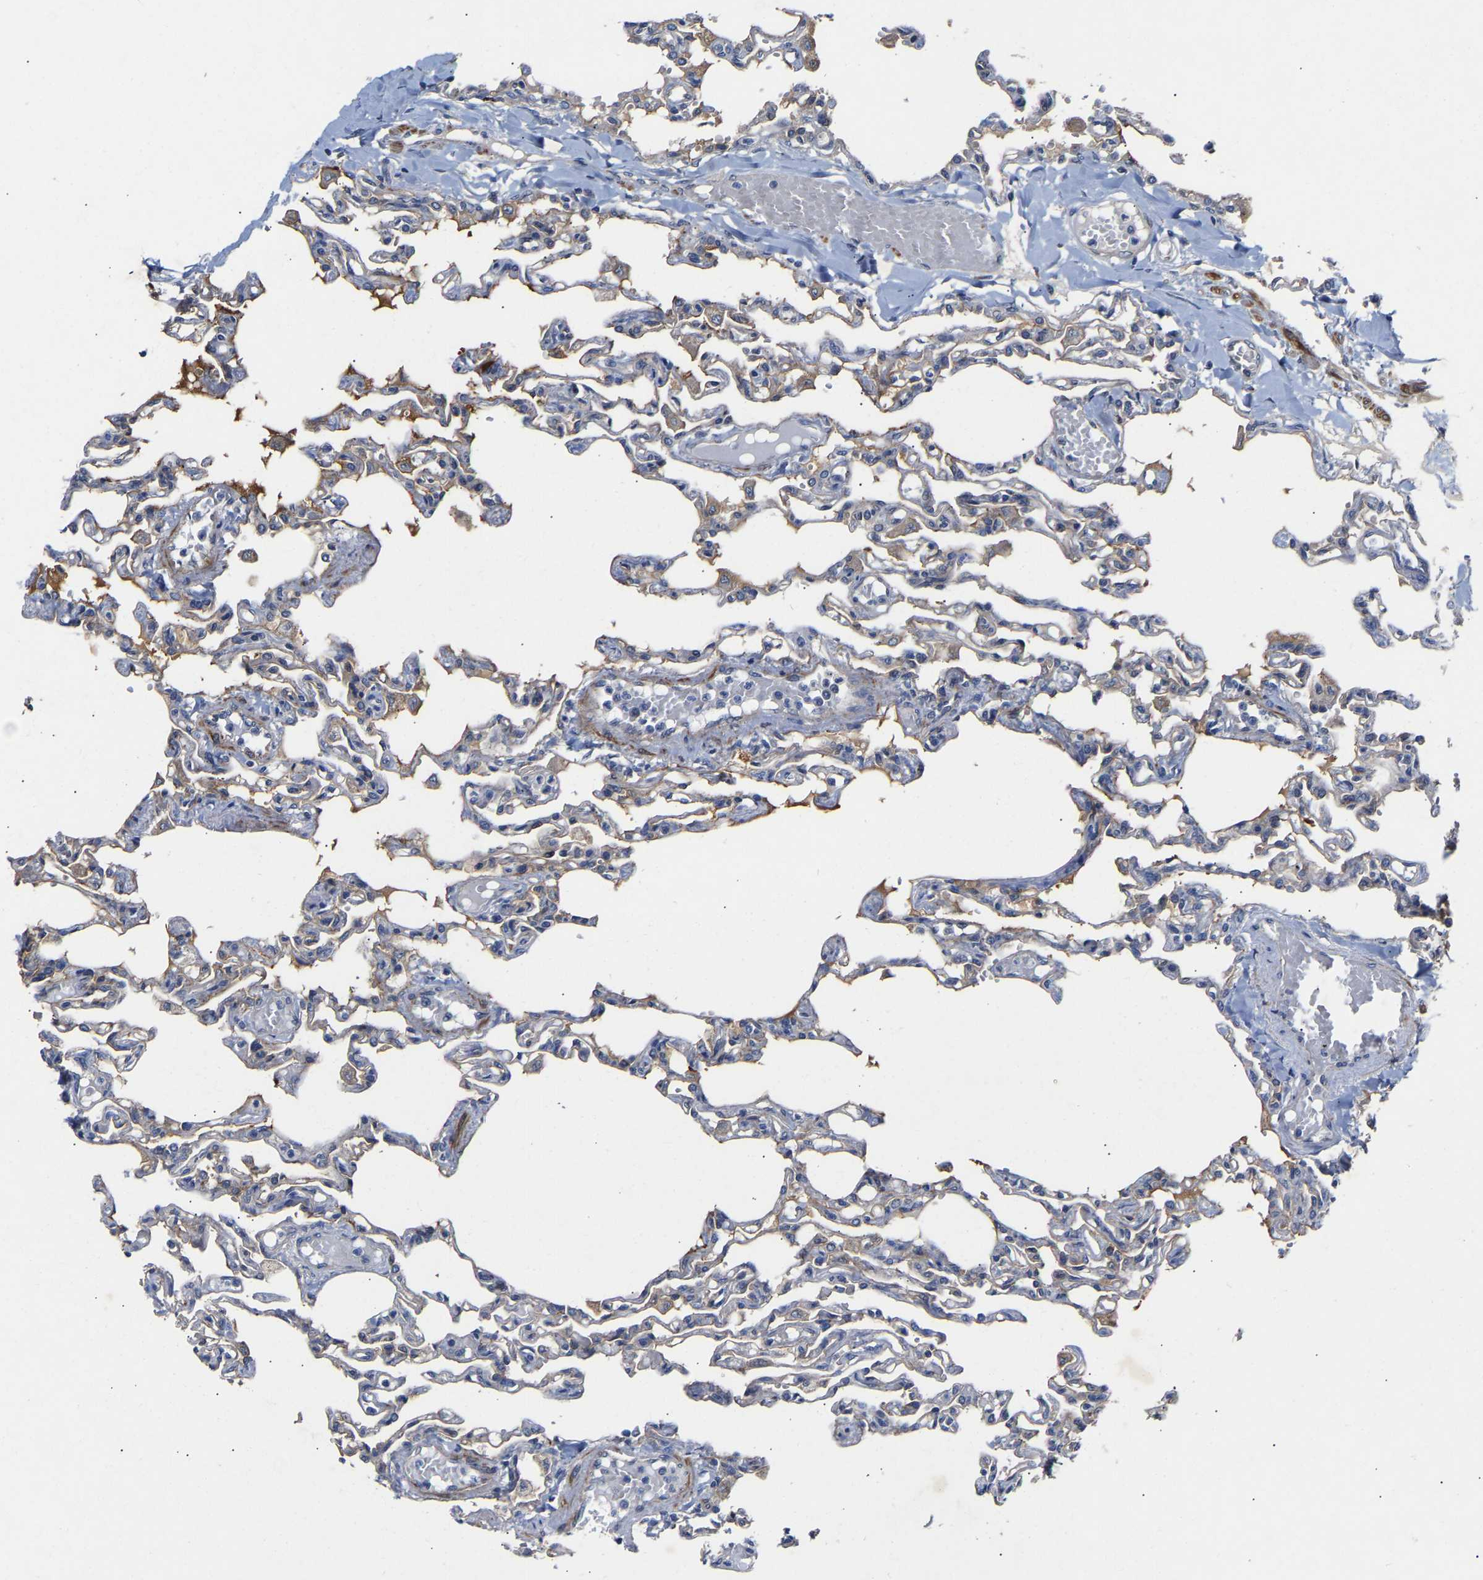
{"staining": {"intensity": "weak", "quantity": "<25%", "location": "cytoplasmic/membranous"}, "tissue": "lung", "cell_type": "Alveolar cells", "image_type": "normal", "snomed": [{"axis": "morphology", "description": "Normal tissue, NOS"}, {"axis": "topography", "description": "Lung"}], "caption": "DAB immunohistochemical staining of benign human lung shows no significant staining in alveolar cells.", "gene": "KASH5", "patient": {"sex": "male", "age": 21}}